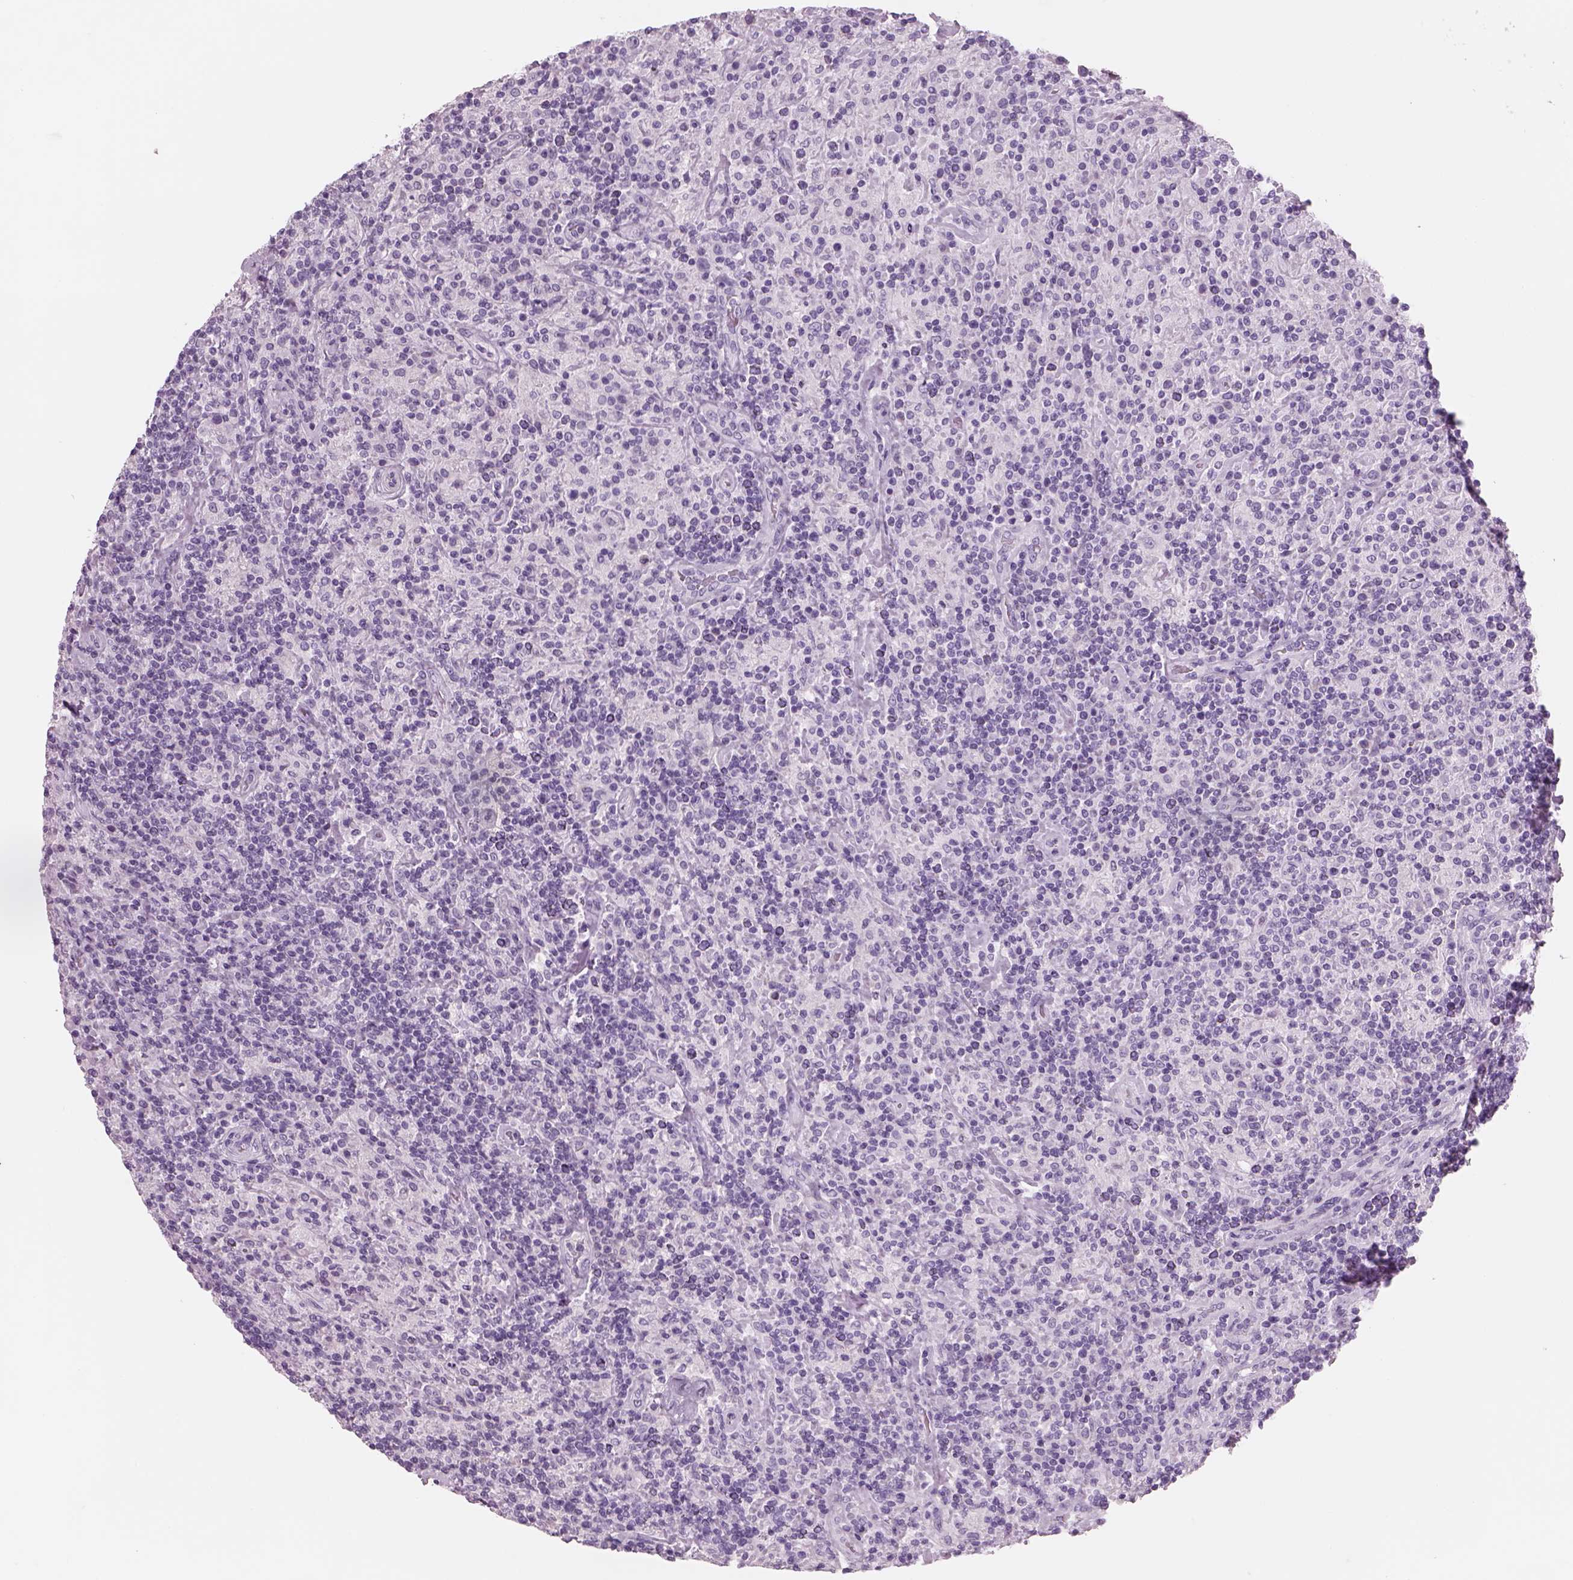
{"staining": {"intensity": "negative", "quantity": "none", "location": "none"}, "tissue": "lymphoma", "cell_type": "Tumor cells", "image_type": "cancer", "snomed": [{"axis": "morphology", "description": "Hodgkin's disease, NOS"}, {"axis": "topography", "description": "Lymph node"}], "caption": "The histopathology image exhibits no staining of tumor cells in Hodgkin's disease.", "gene": "RHO", "patient": {"sex": "male", "age": 70}}